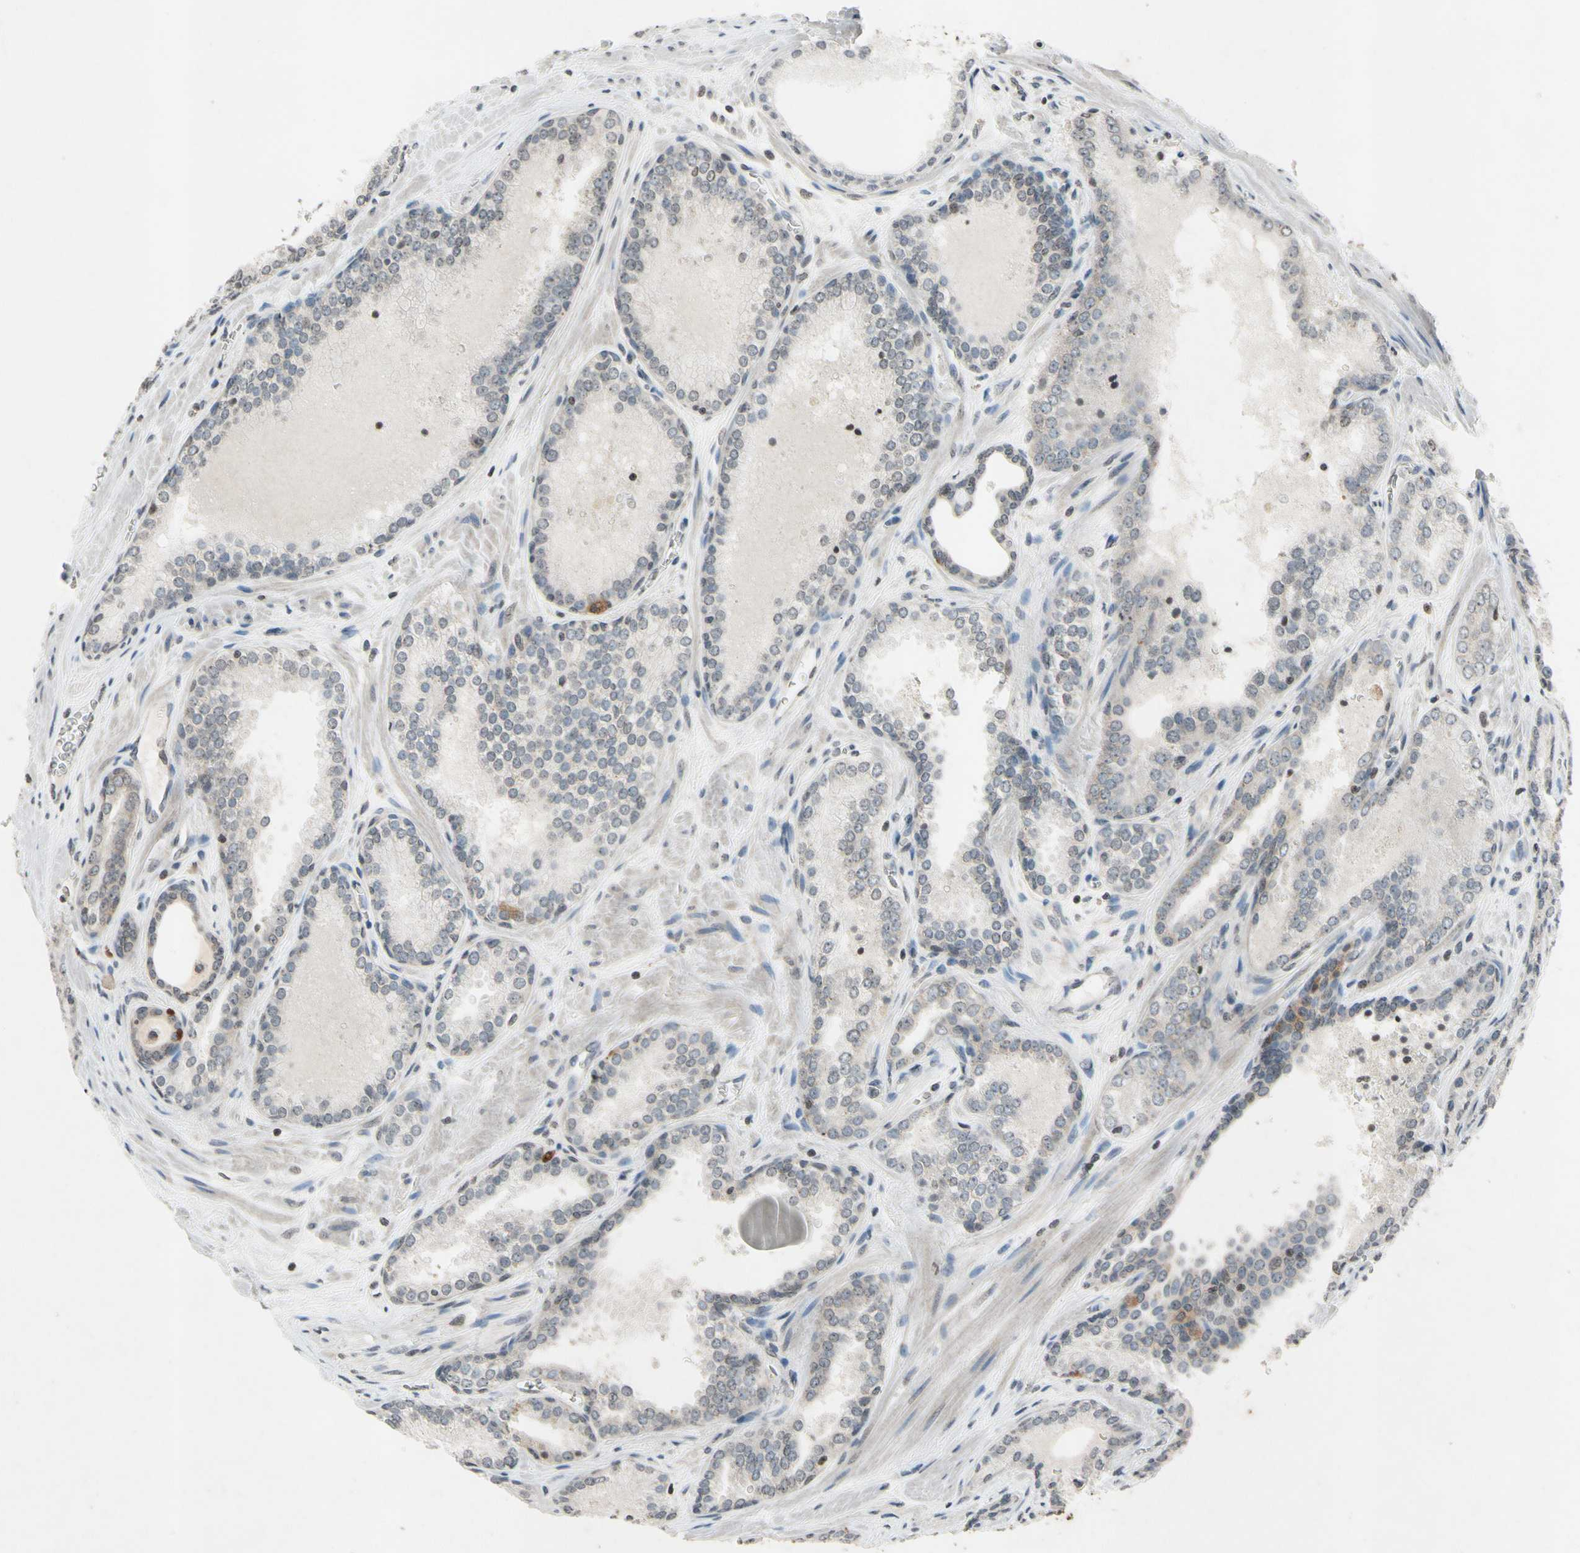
{"staining": {"intensity": "weak", "quantity": ">75%", "location": "cytoplasmic/membranous"}, "tissue": "prostate cancer", "cell_type": "Tumor cells", "image_type": "cancer", "snomed": [{"axis": "morphology", "description": "Adenocarcinoma, Low grade"}, {"axis": "topography", "description": "Prostate"}], "caption": "DAB (3,3'-diaminobenzidine) immunohistochemical staining of human prostate cancer (low-grade adenocarcinoma) exhibits weak cytoplasmic/membranous protein positivity in about >75% of tumor cells. (DAB (3,3'-diaminobenzidine) IHC with brightfield microscopy, high magnification).", "gene": "CLDN11", "patient": {"sex": "male", "age": 60}}